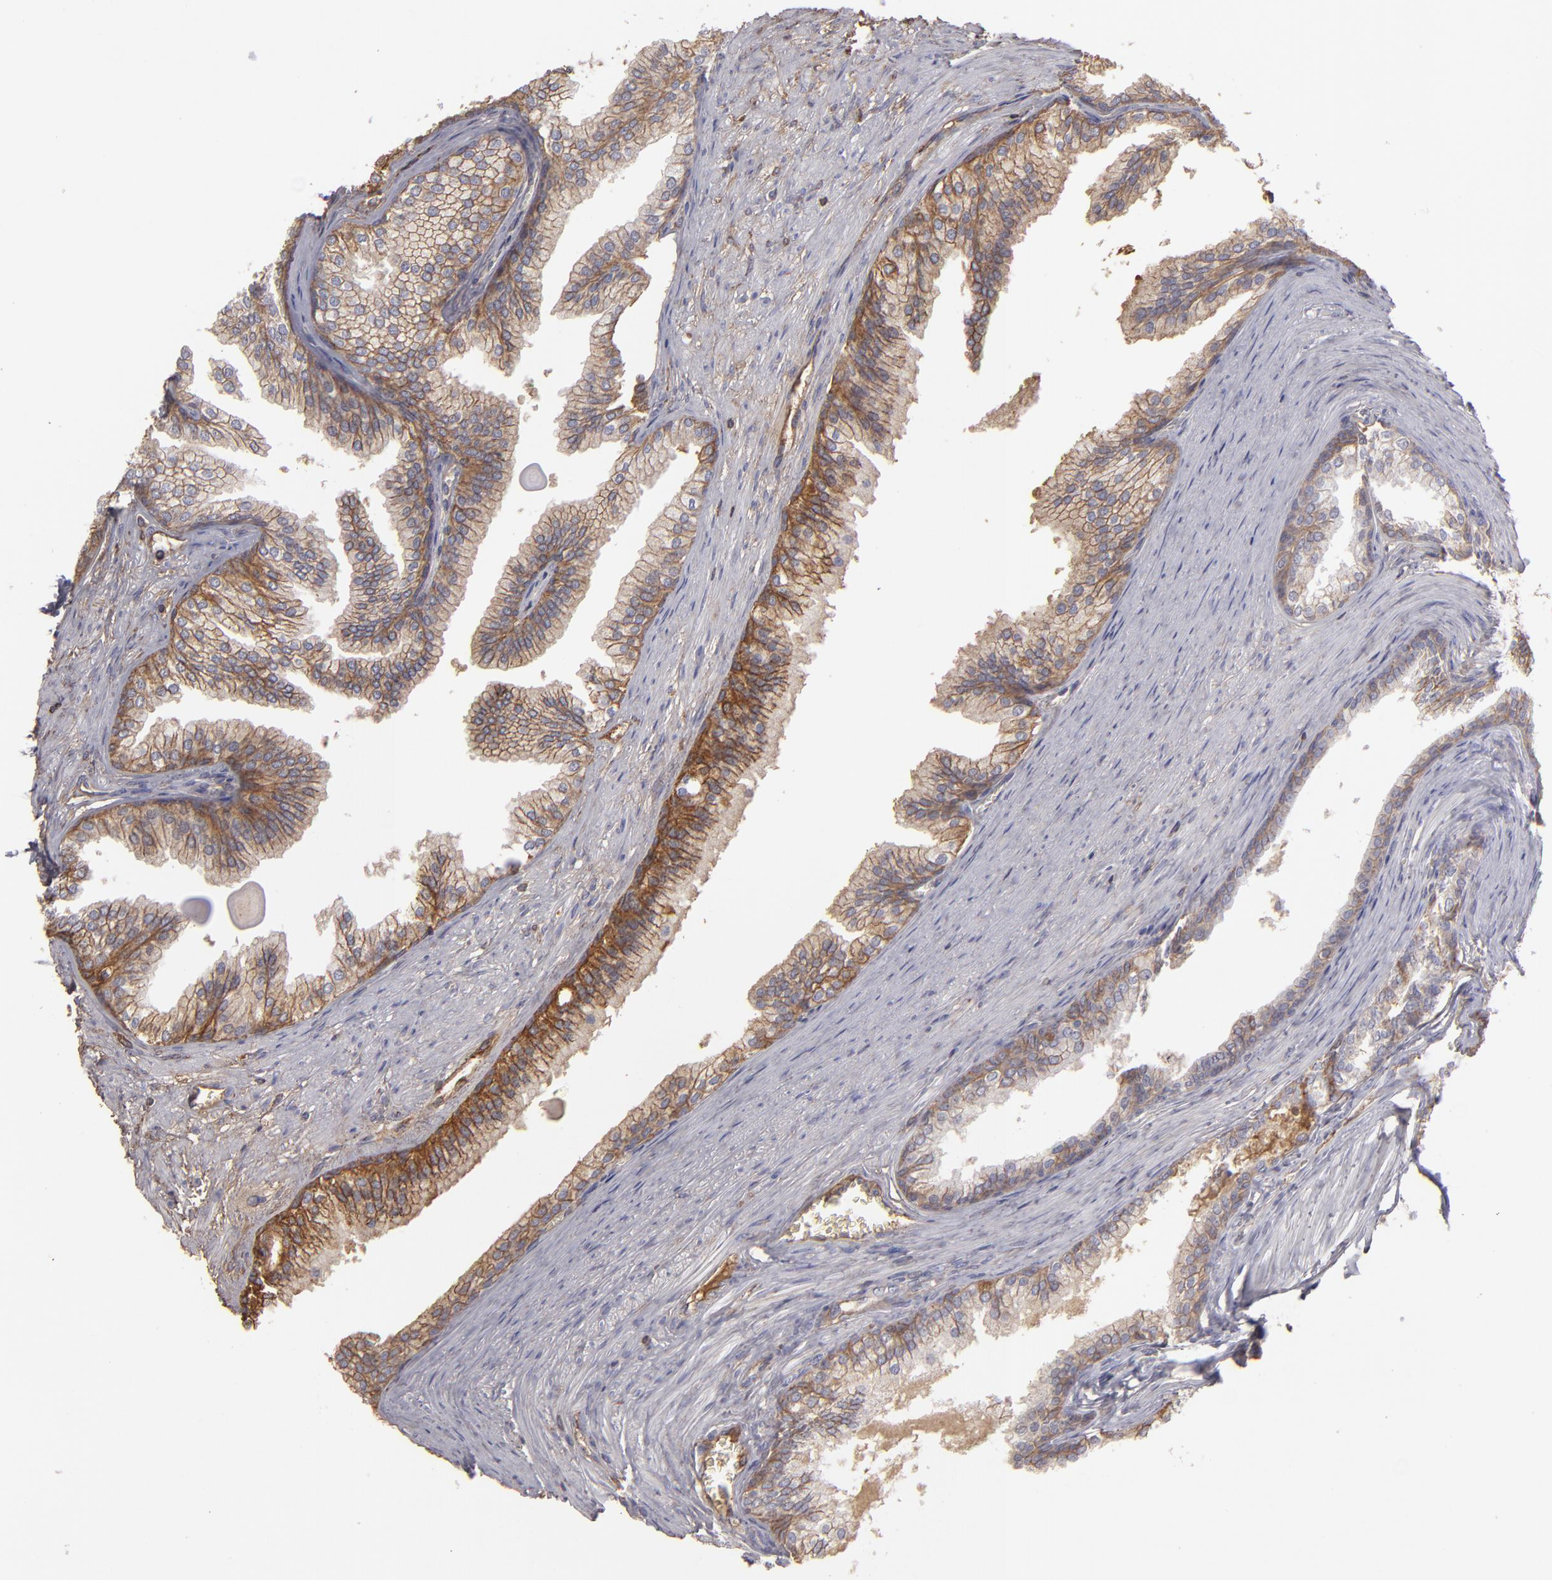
{"staining": {"intensity": "moderate", "quantity": "25%-75%", "location": "cytoplasmic/membranous"}, "tissue": "prostate", "cell_type": "Glandular cells", "image_type": "normal", "snomed": [{"axis": "morphology", "description": "Normal tissue, NOS"}, {"axis": "topography", "description": "Prostate"}], "caption": "Prostate stained for a protein (brown) reveals moderate cytoplasmic/membranous positive expression in about 25%-75% of glandular cells.", "gene": "ABCC4", "patient": {"sex": "male", "age": 68}}